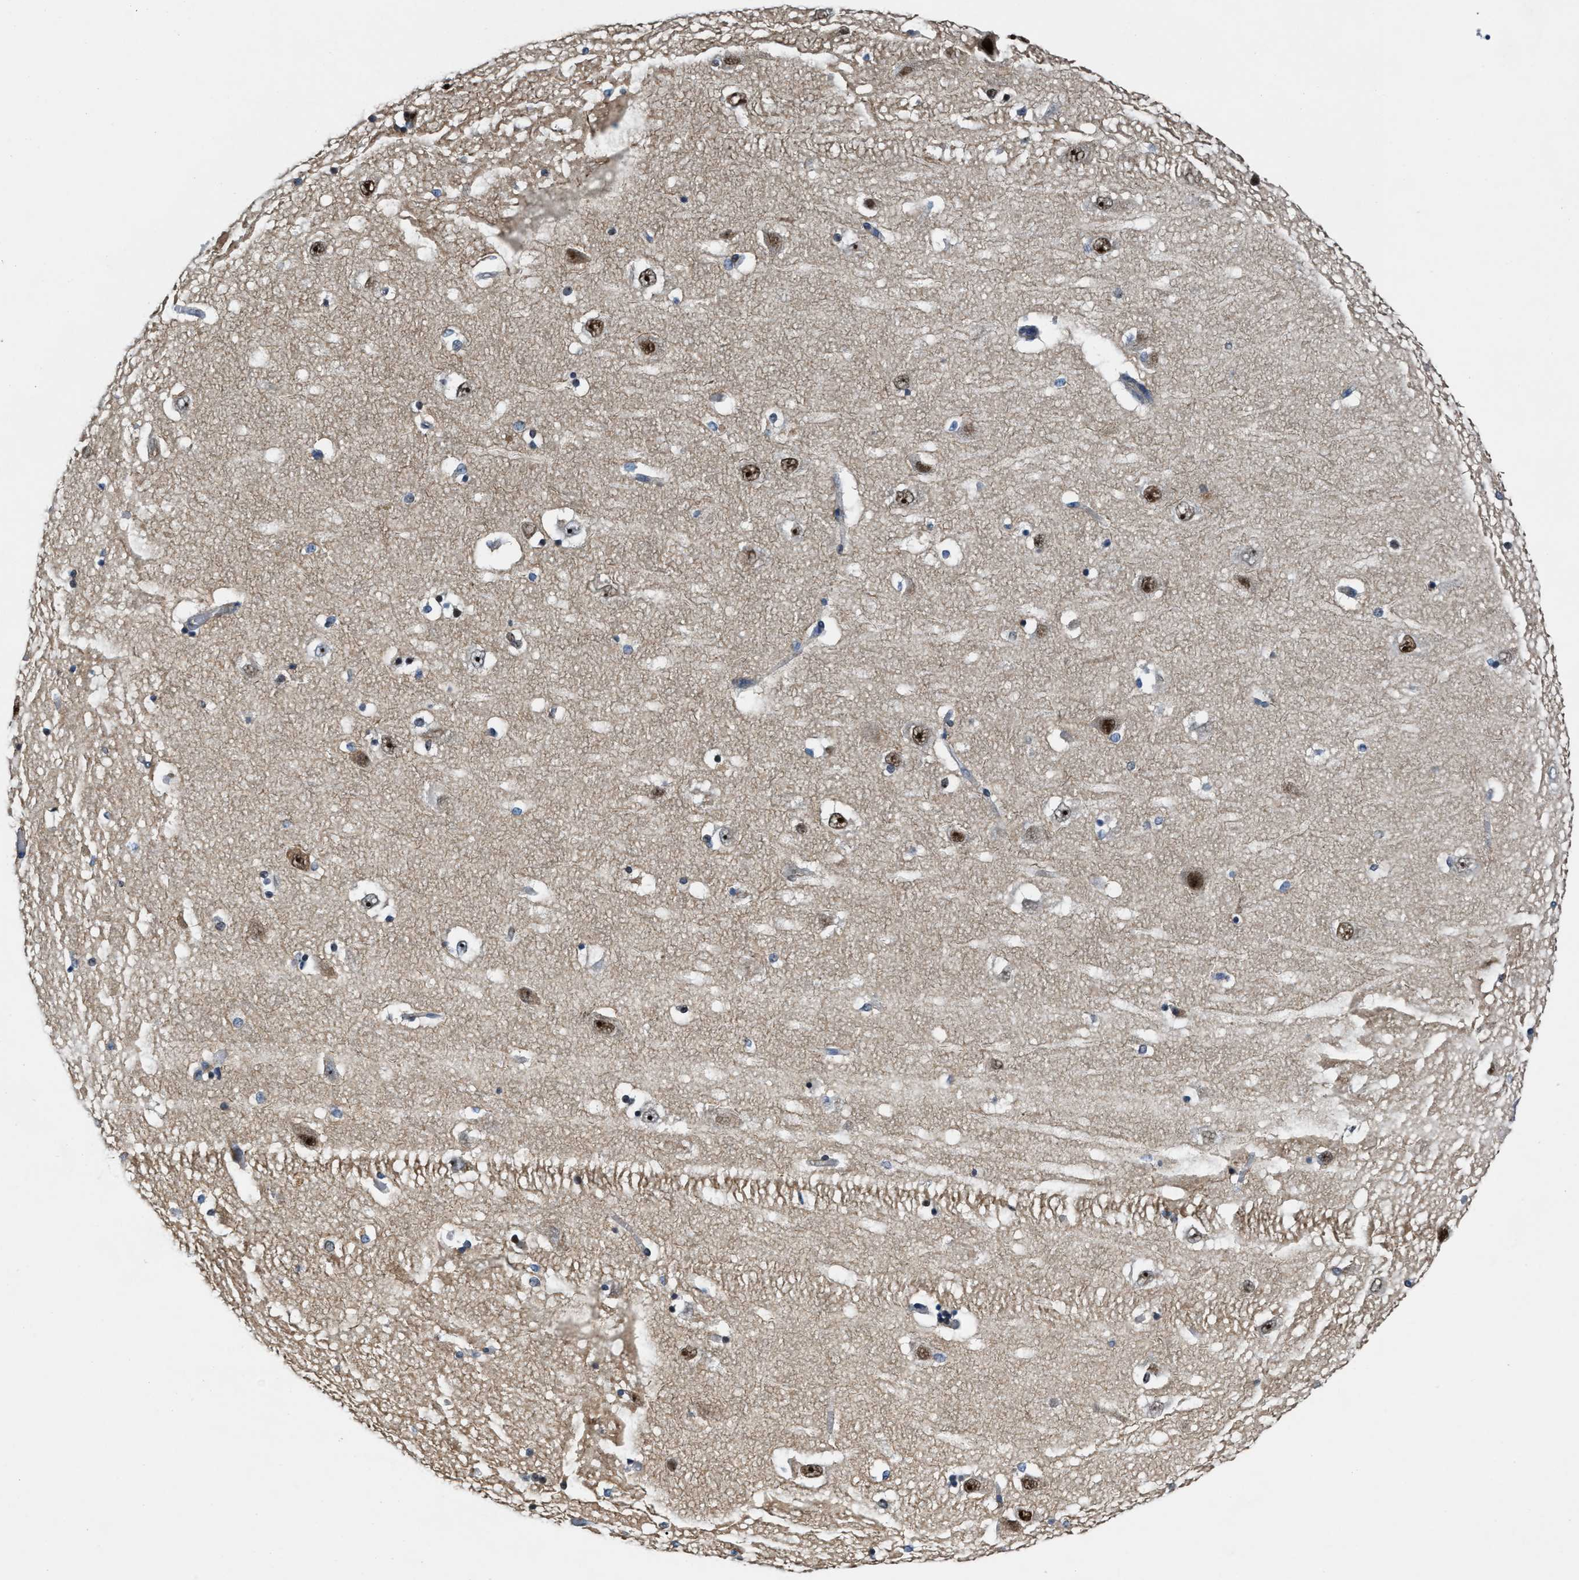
{"staining": {"intensity": "strong", "quantity": "<25%", "location": "nuclear"}, "tissue": "hippocampus", "cell_type": "Glial cells", "image_type": "normal", "snomed": [{"axis": "morphology", "description": "Normal tissue, NOS"}, {"axis": "topography", "description": "Hippocampus"}], "caption": "Immunohistochemistry histopathology image of benign human hippocampus stained for a protein (brown), which shows medium levels of strong nuclear positivity in approximately <25% of glial cells.", "gene": "ZNF783", "patient": {"sex": "female", "age": 54}}